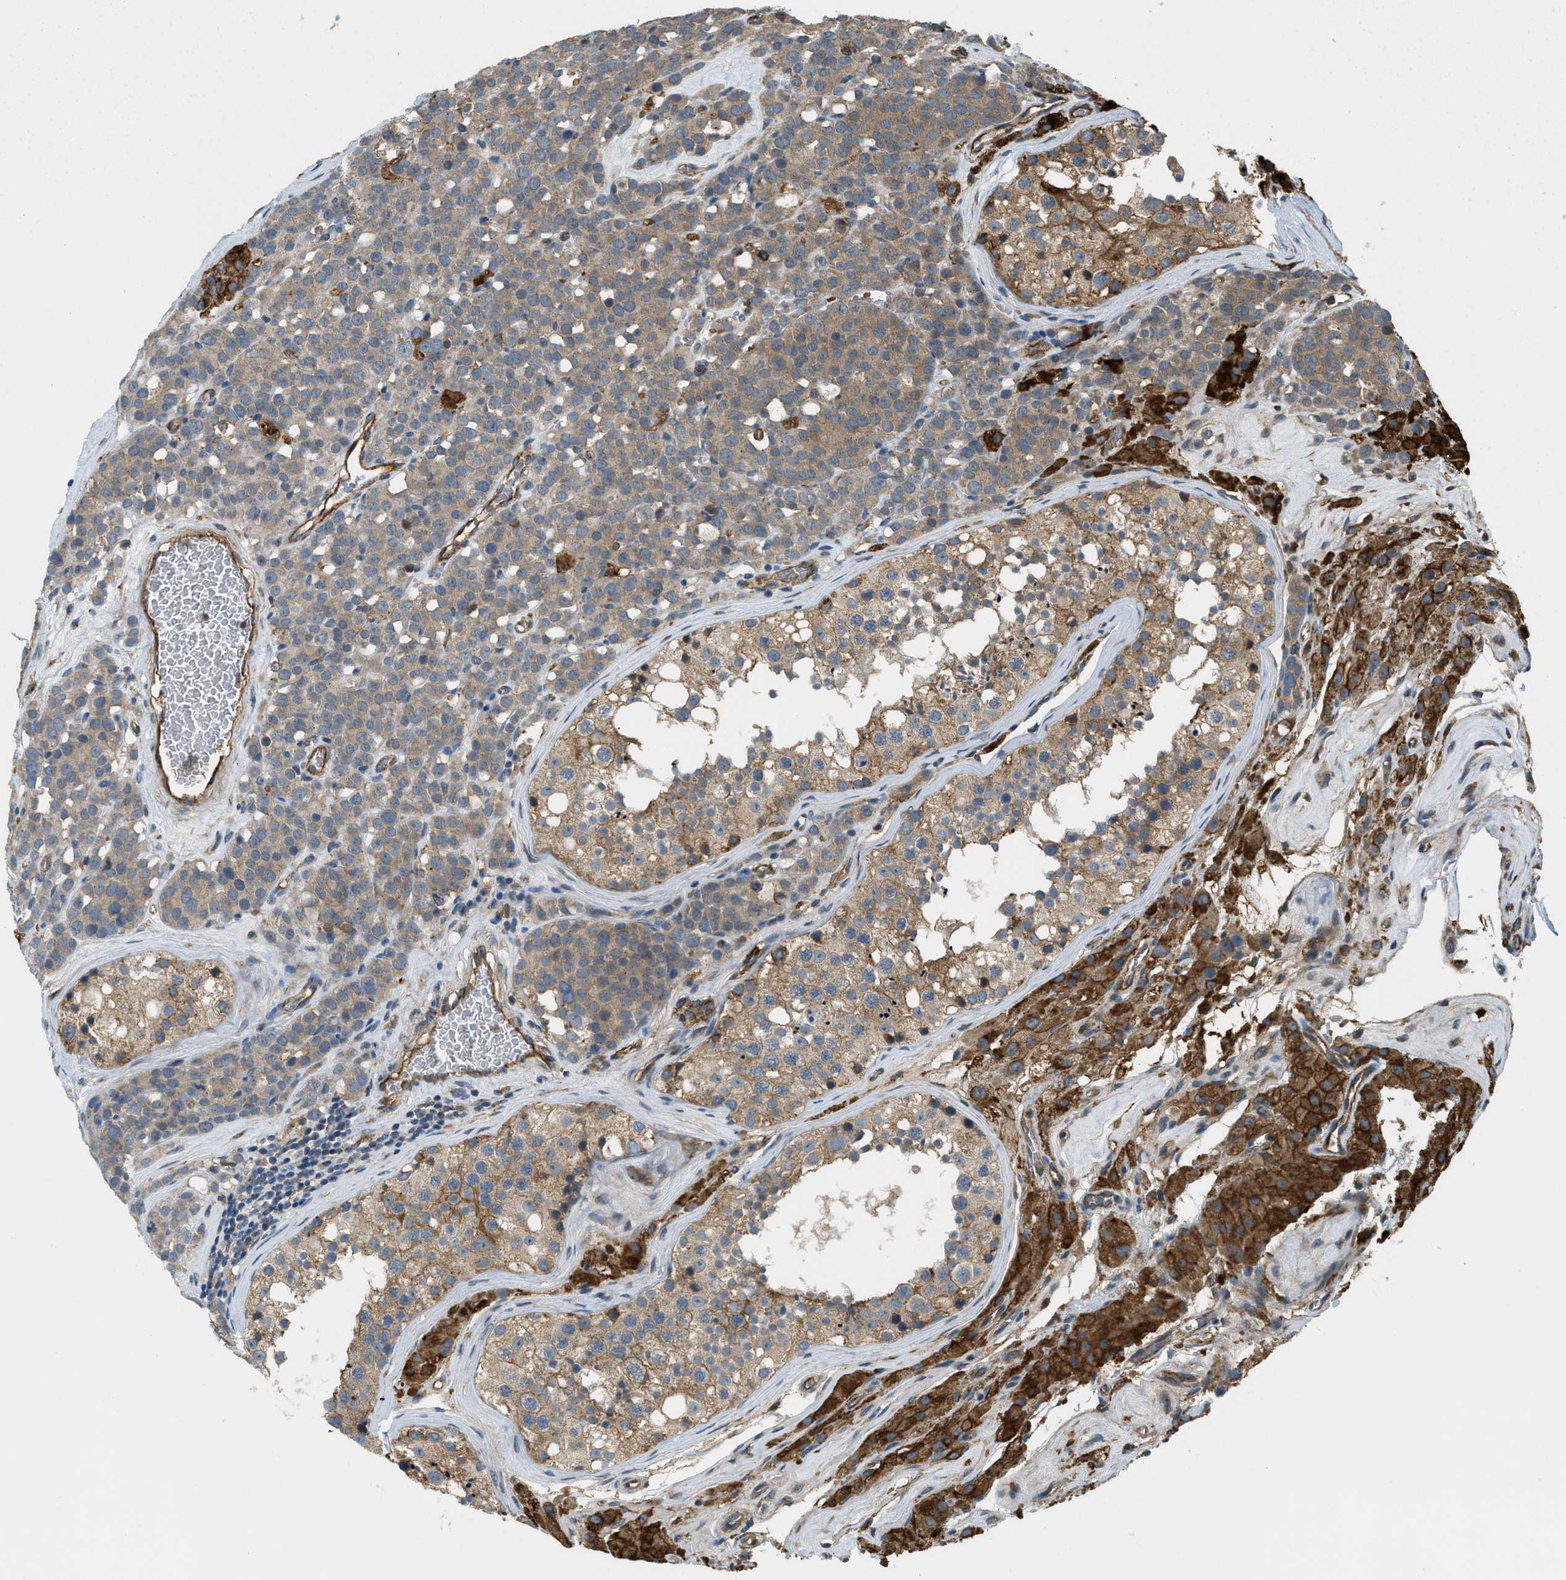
{"staining": {"intensity": "weak", "quantity": ">75%", "location": "cytoplasmic/membranous"}, "tissue": "testis cancer", "cell_type": "Tumor cells", "image_type": "cancer", "snomed": [{"axis": "morphology", "description": "Seminoma, NOS"}, {"axis": "topography", "description": "Testis"}], "caption": "IHC (DAB (3,3'-diaminobenzidine)) staining of human testis seminoma exhibits weak cytoplasmic/membranous protein positivity in about >75% of tumor cells.", "gene": "BAG4", "patient": {"sex": "male", "age": 71}}